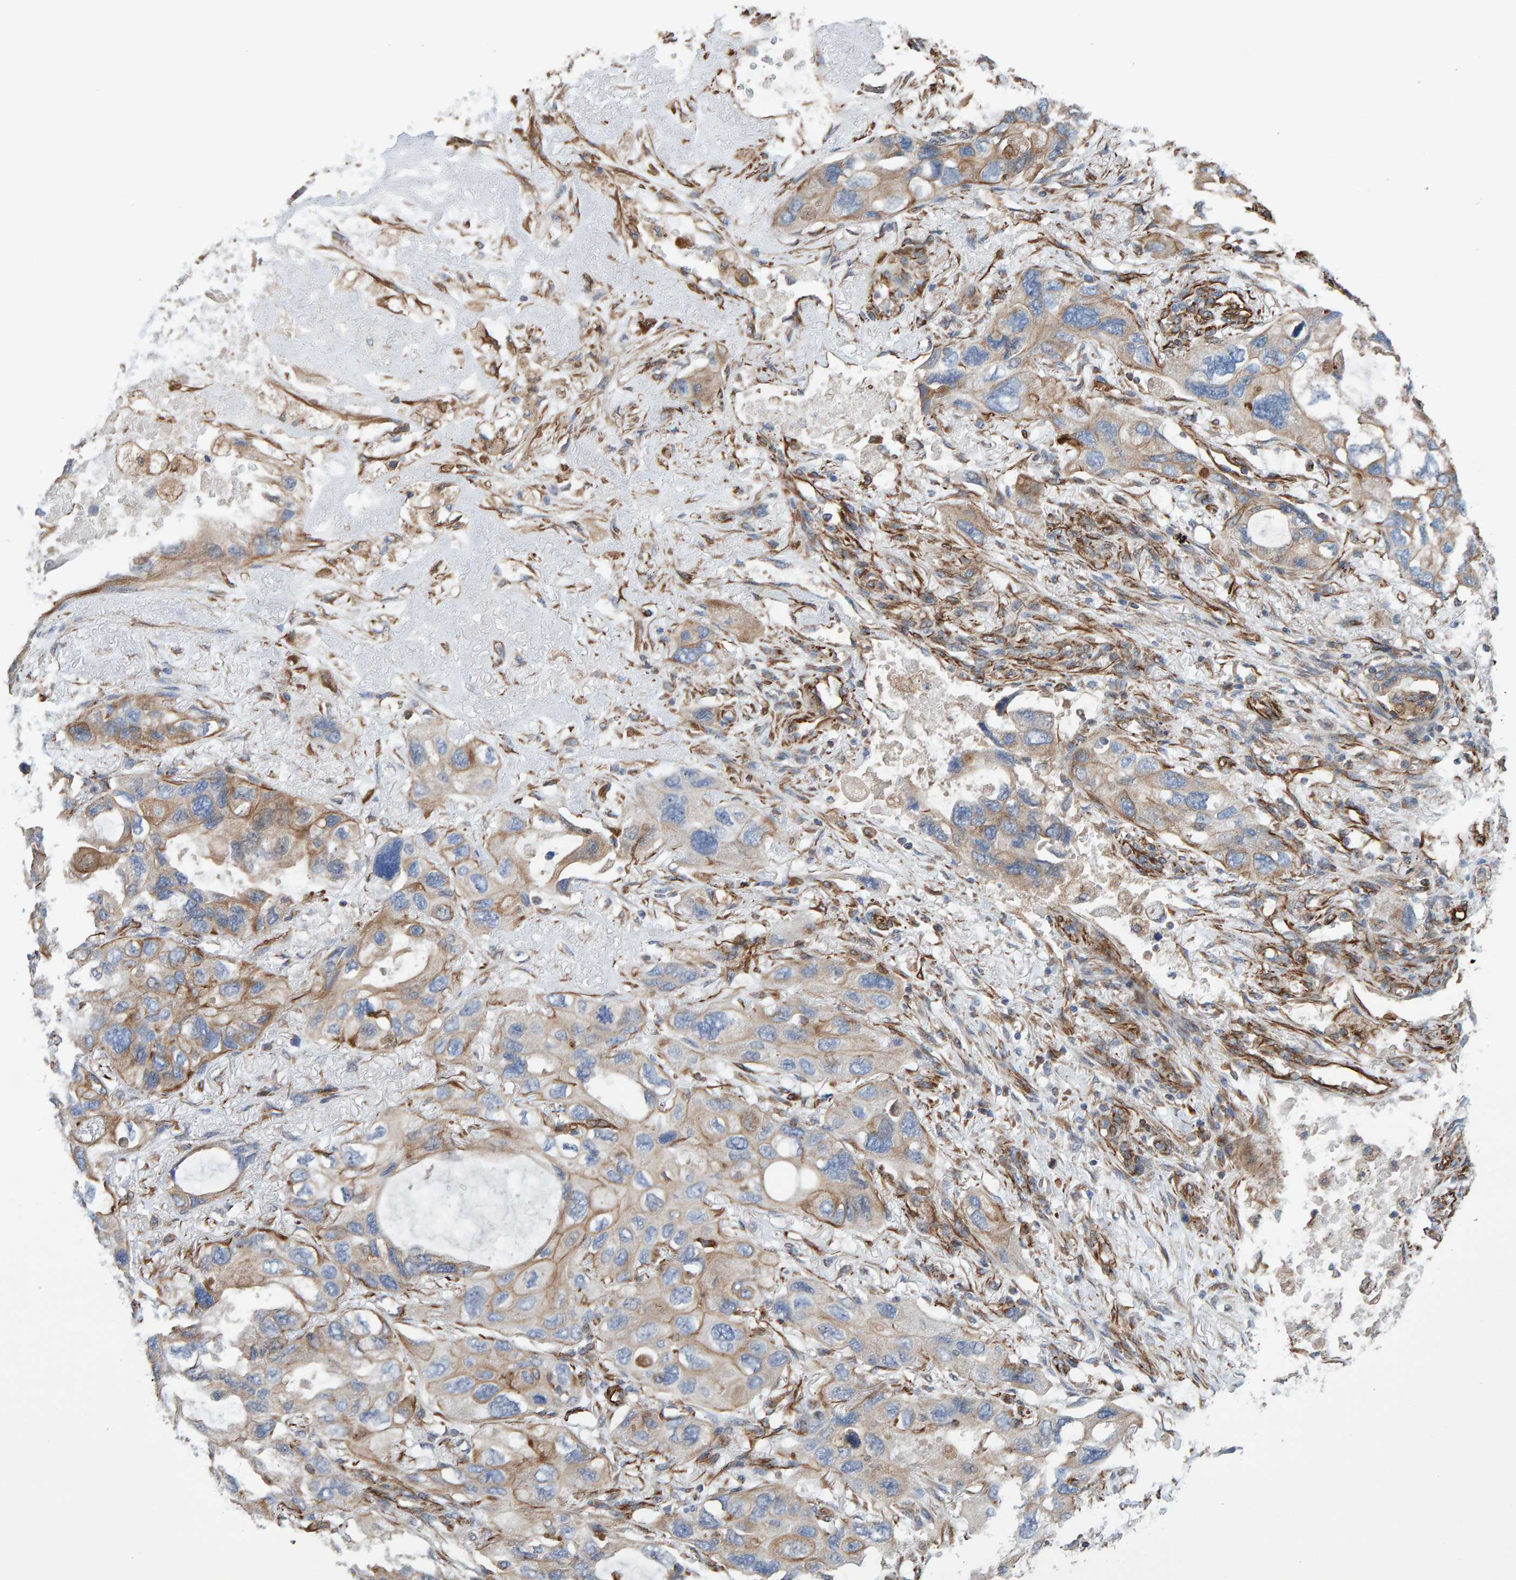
{"staining": {"intensity": "weak", "quantity": ">75%", "location": "cytoplasmic/membranous"}, "tissue": "lung cancer", "cell_type": "Tumor cells", "image_type": "cancer", "snomed": [{"axis": "morphology", "description": "Squamous cell carcinoma, NOS"}, {"axis": "topography", "description": "Lung"}], "caption": "High-magnification brightfield microscopy of lung cancer (squamous cell carcinoma) stained with DAB (3,3'-diaminobenzidine) (brown) and counterstained with hematoxylin (blue). tumor cells exhibit weak cytoplasmic/membranous expression is appreciated in about>75% of cells.", "gene": "ZNF347", "patient": {"sex": "female", "age": 73}}